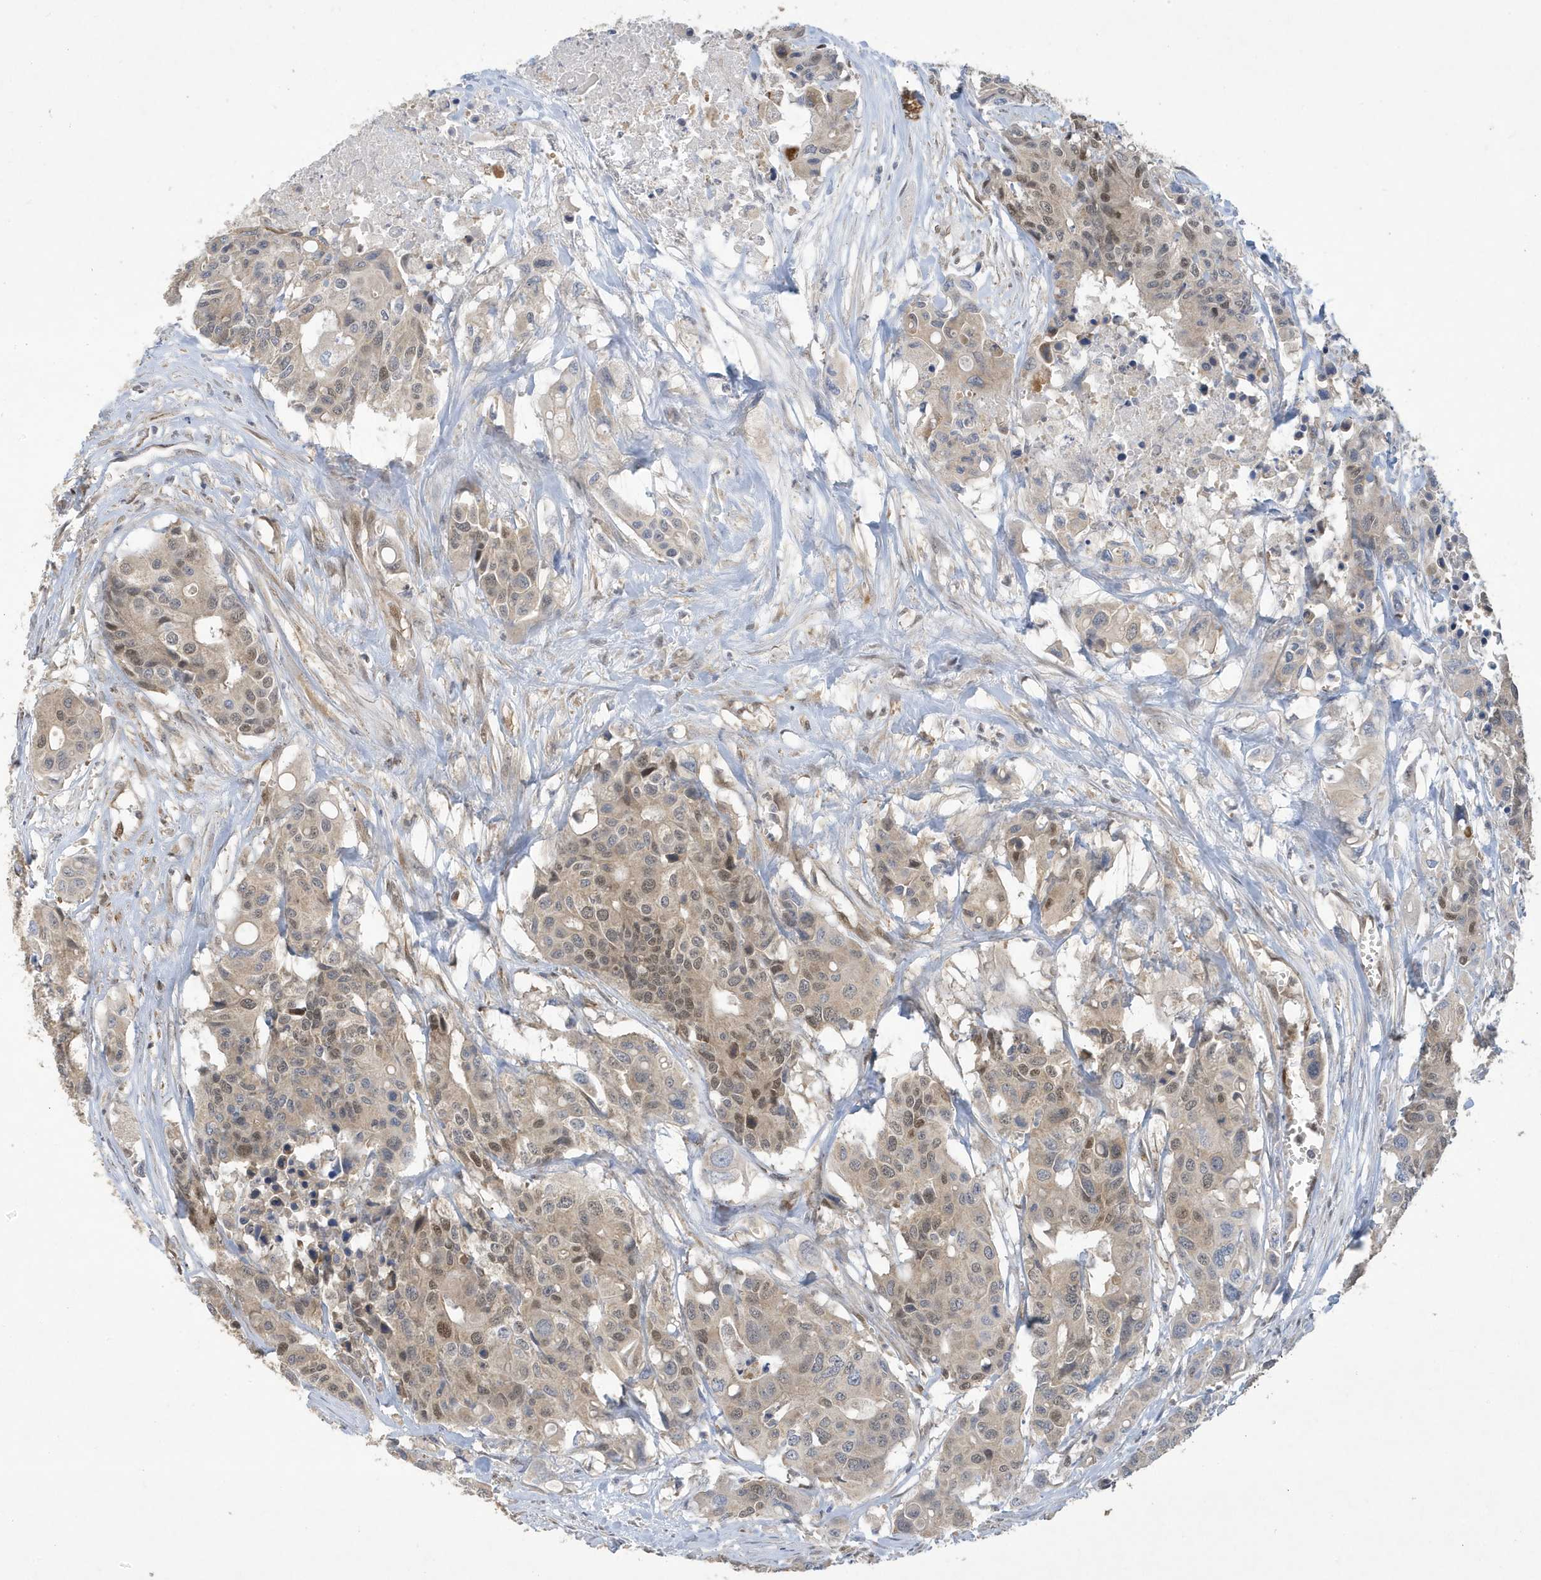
{"staining": {"intensity": "weak", "quantity": "<25%", "location": "nuclear"}, "tissue": "colorectal cancer", "cell_type": "Tumor cells", "image_type": "cancer", "snomed": [{"axis": "morphology", "description": "Adenocarcinoma, NOS"}, {"axis": "topography", "description": "Colon"}], "caption": "Protein analysis of colorectal adenocarcinoma shows no significant expression in tumor cells.", "gene": "NCOA7", "patient": {"sex": "male", "age": 77}}